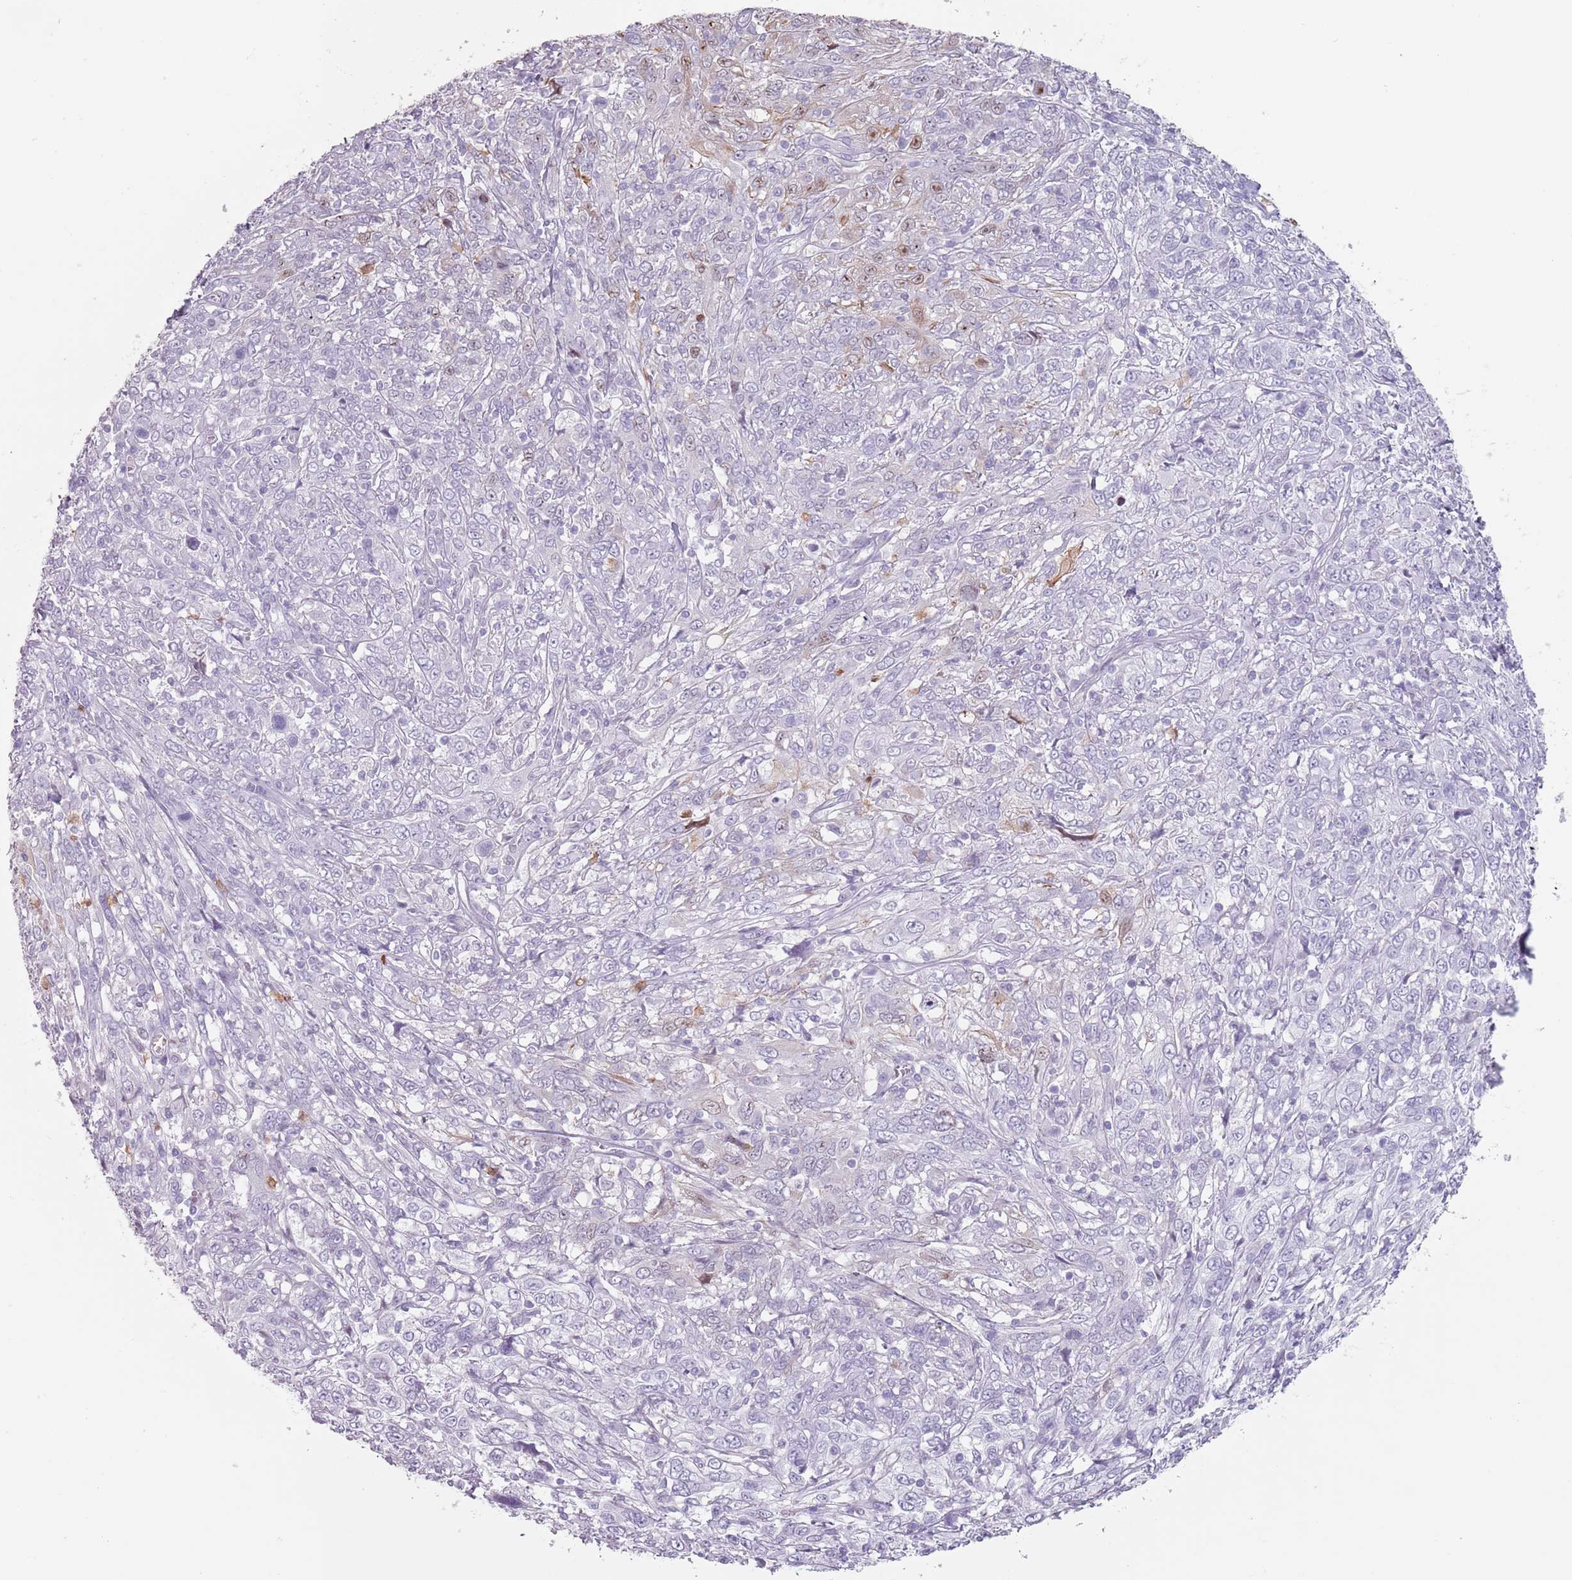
{"staining": {"intensity": "negative", "quantity": "none", "location": "none"}, "tissue": "cervical cancer", "cell_type": "Tumor cells", "image_type": "cancer", "snomed": [{"axis": "morphology", "description": "Squamous cell carcinoma, NOS"}, {"axis": "topography", "description": "Cervix"}], "caption": "DAB (3,3'-diaminobenzidine) immunohistochemical staining of human cervical squamous cell carcinoma shows no significant positivity in tumor cells.", "gene": "ZNF584", "patient": {"sex": "female", "age": 46}}